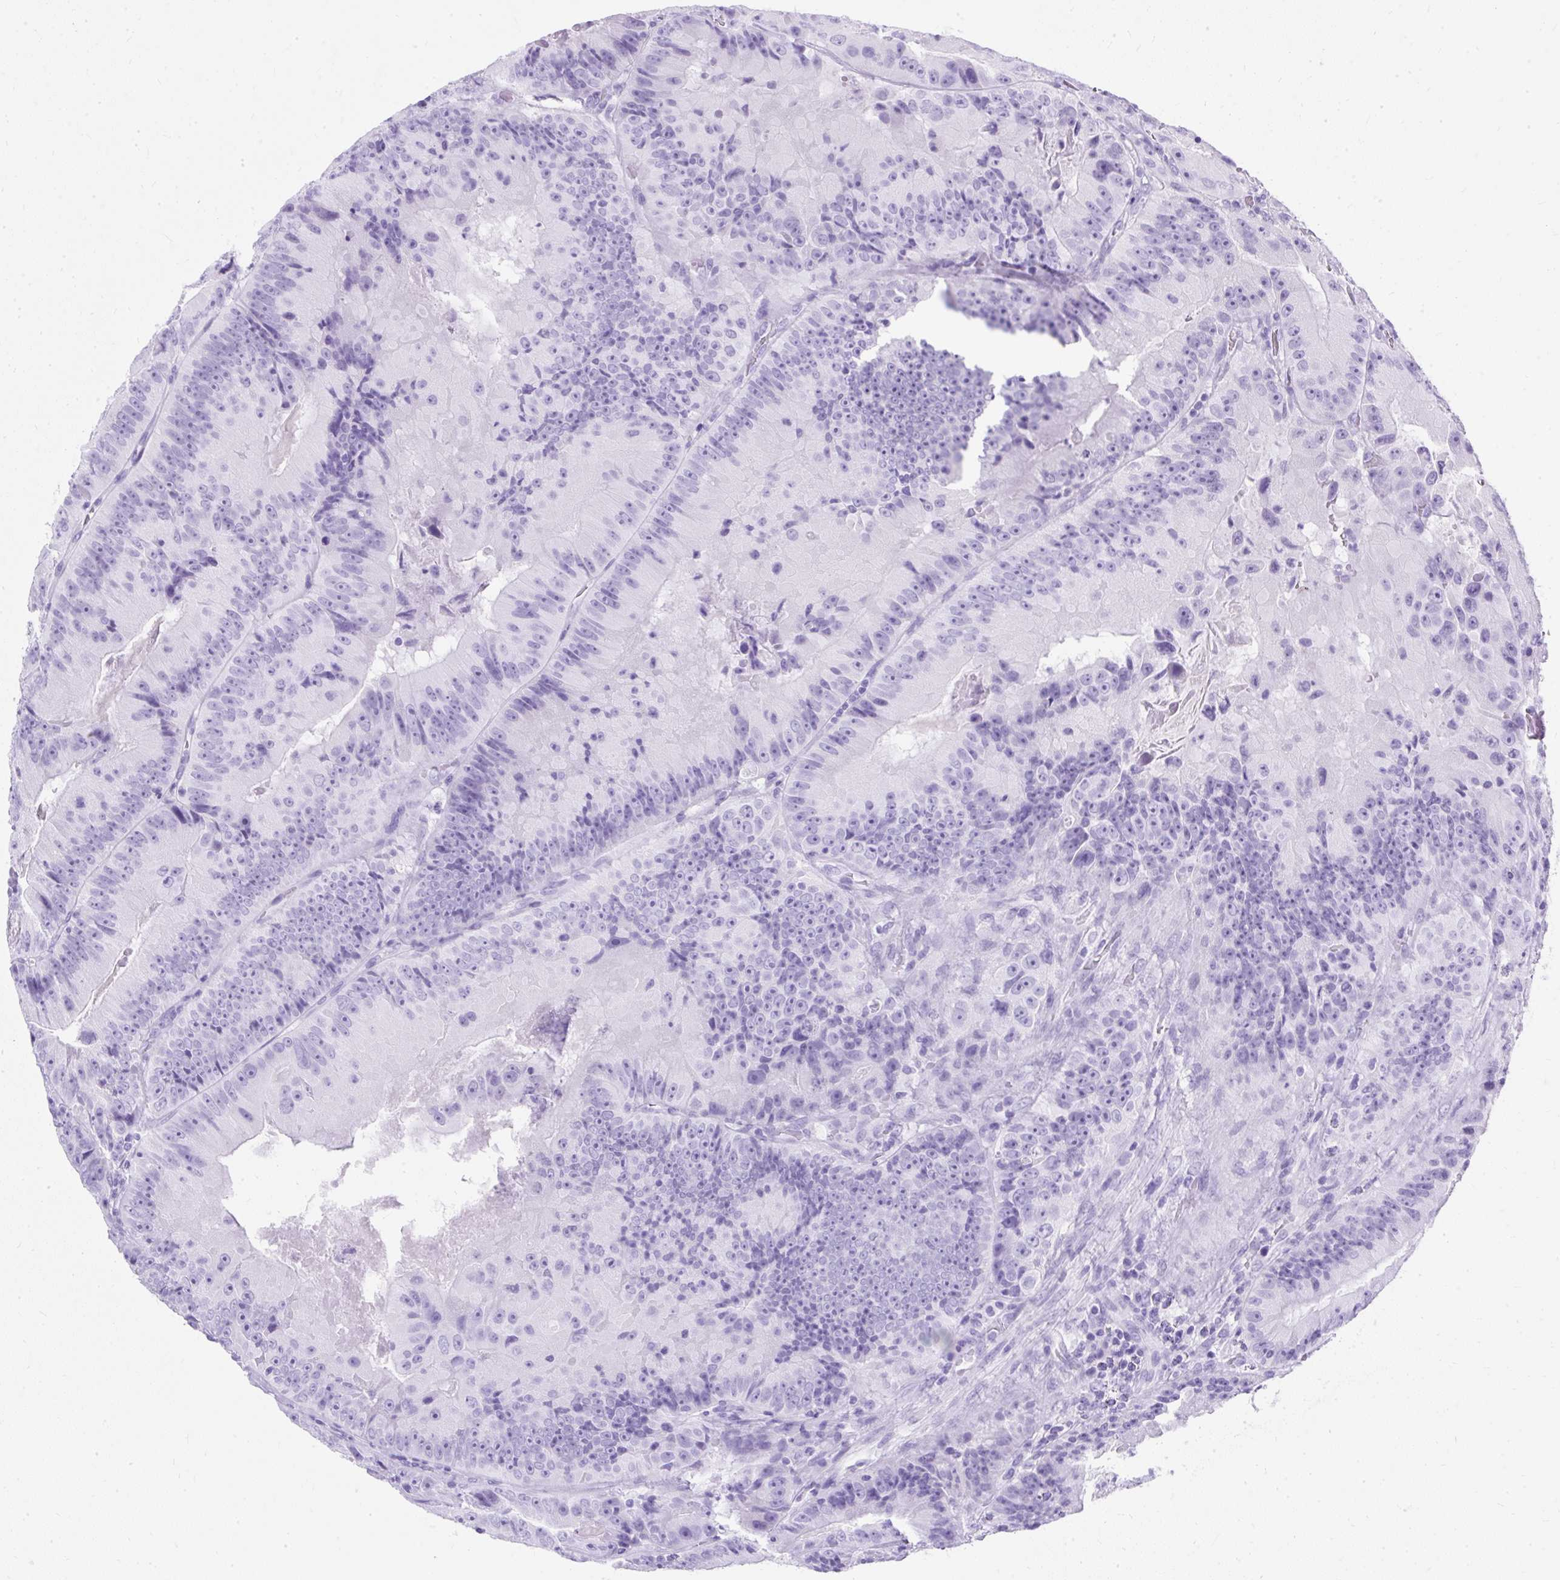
{"staining": {"intensity": "negative", "quantity": "none", "location": "none"}, "tissue": "colorectal cancer", "cell_type": "Tumor cells", "image_type": "cancer", "snomed": [{"axis": "morphology", "description": "Adenocarcinoma, NOS"}, {"axis": "topography", "description": "Colon"}], "caption": "Protein analysis of colorectal cancer (adenocarcinoma) reveals no significant staining in tumor cells.", "gene": "PVALB", "patient": {"sex": "female", "age": 86}}